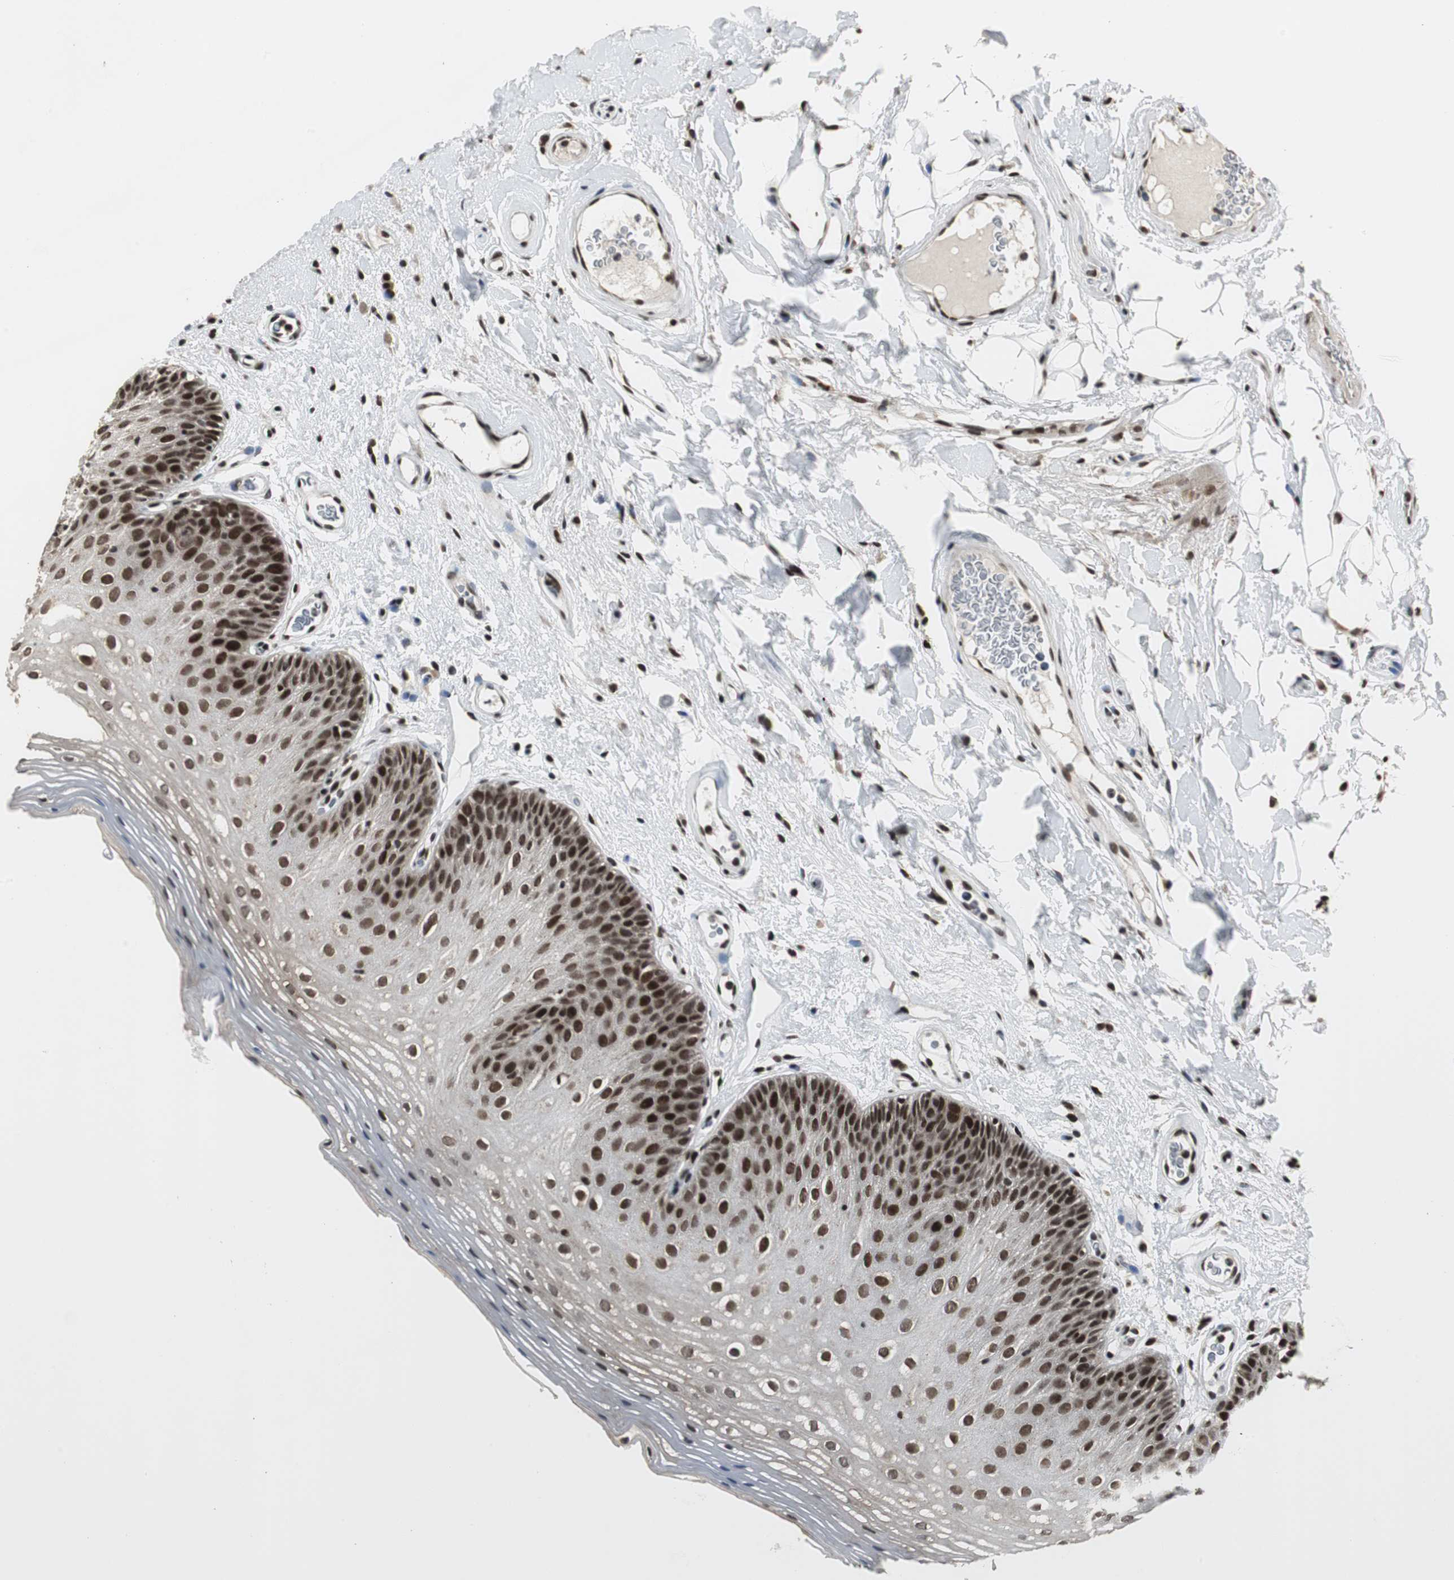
{"staining": {"intensity": "strong", "quantity": ">75%", "location": "nuclear"}, "tissue": "oral mucosa", "cell_type": "Squamous epithelial cells", "image_type": "normal", "snomed": [{"axis": "morphology", "description": "Normal tissue, NOS"}, {"axis": "morphology", "description": "Squamous cell carcinoma, NOS"}, {"axis": "topography", "description": "Skeletal muscle"}, {"axis": "topography", "description": "Oral tissue"}], "caption": "Protein analysis of normal oral mucosa displays strong nuclear positivity in about >75% of squamous epithelial cells.", "gene": "CDK9", "patient": {"sex": "male", "age": 71}}